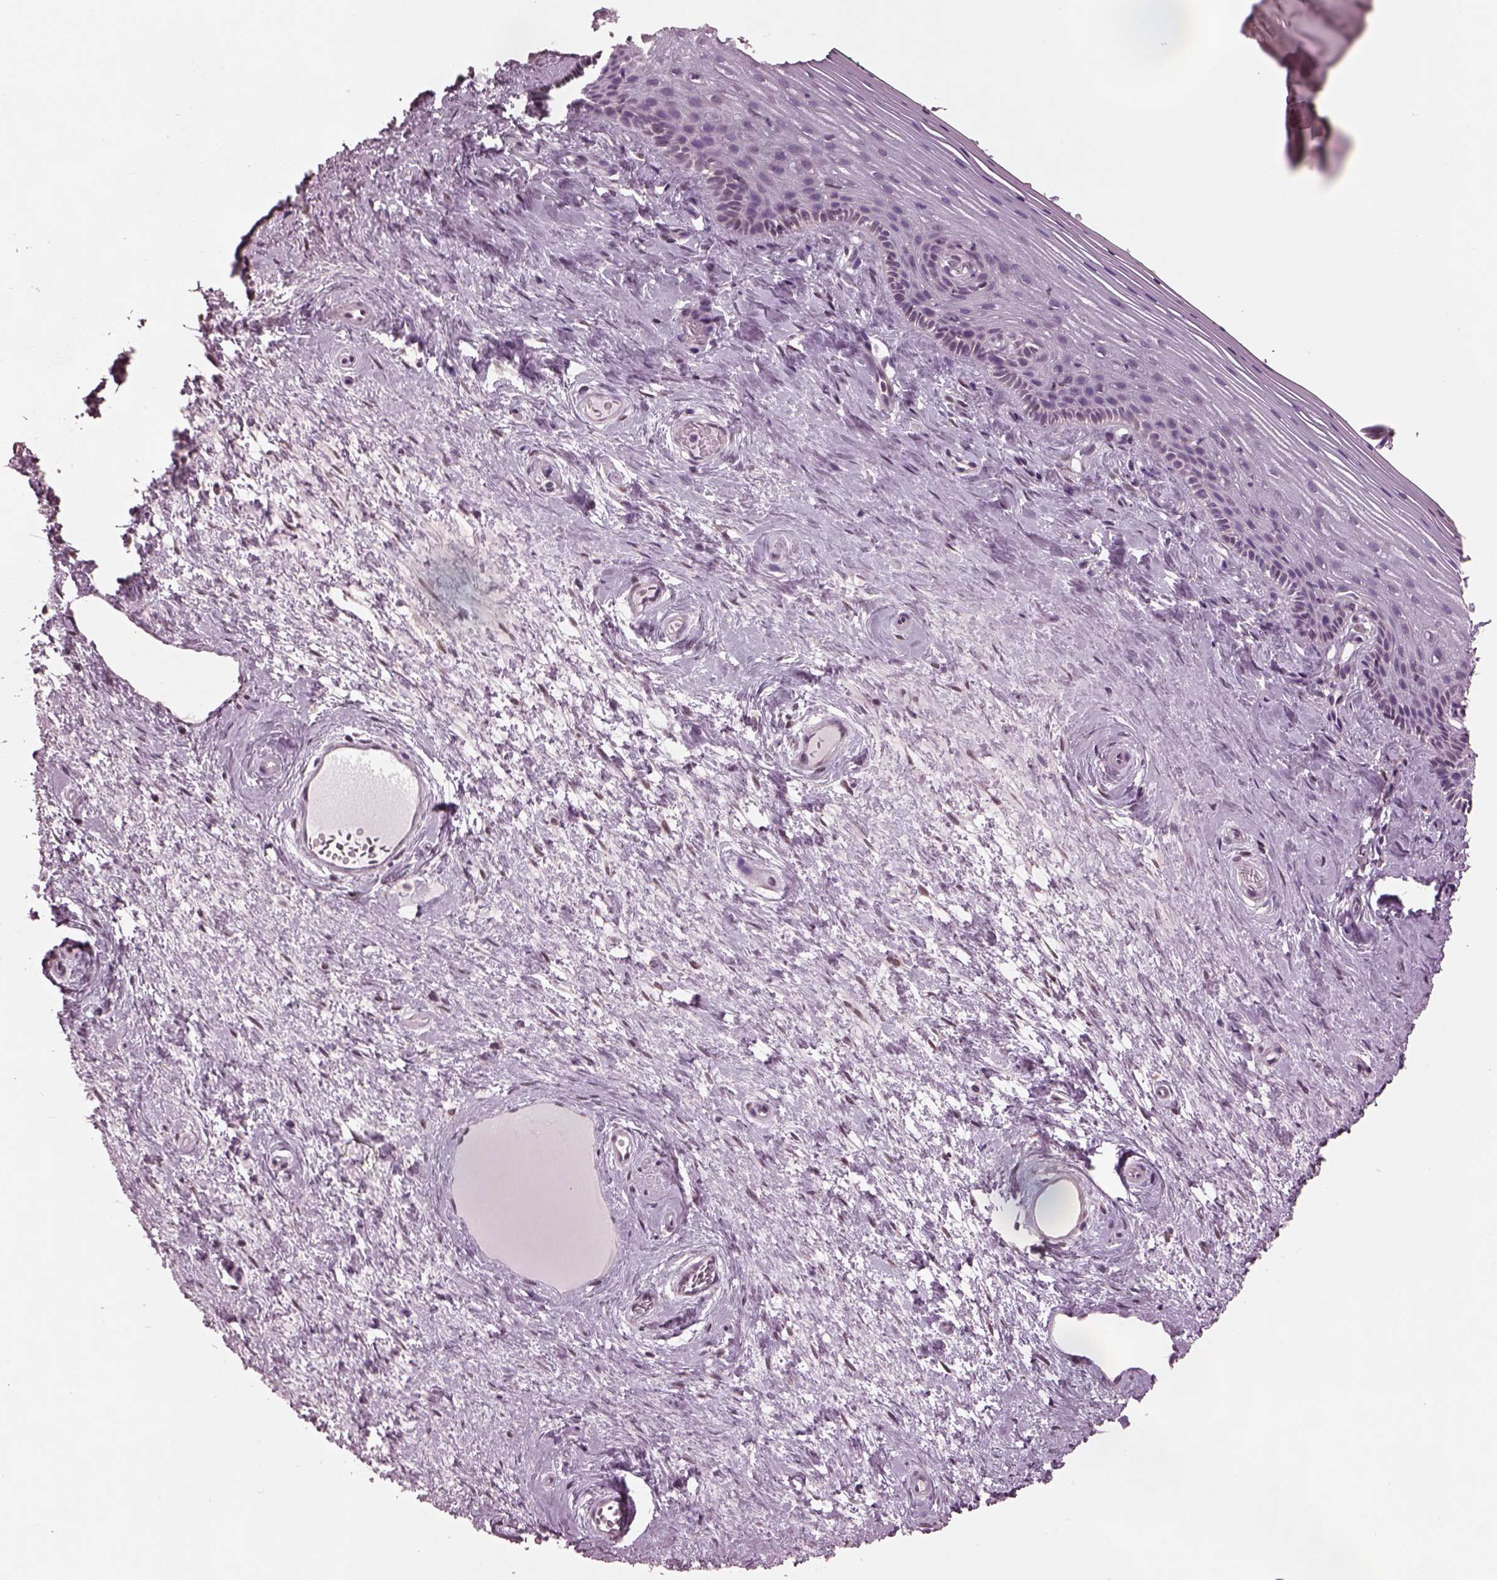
{"staining": {"intensity": "weak", "quantity": "<25%", "location": "cytoplasmic/membranous,nuclear"}, "tissue": "vagina", "cell_type": "Squamous epithelial cells", "image_type": "normal", "snomed": [{"axis": "morphology", "description": "Normal tissue, NOS"}, {"axis": "topography", "description": "Vagina"}], "caption": "Immunohistochemical staining of benign vagina shows no significant expression in squamous epithelial cells. The staining was performed using DAB to visualize the protein expression in brown, while the nuclei were stained in blue with hematoxylin (Magnification: 20x).", "gene": "SRI", "patient": {"sex": "female", "age": 45}}